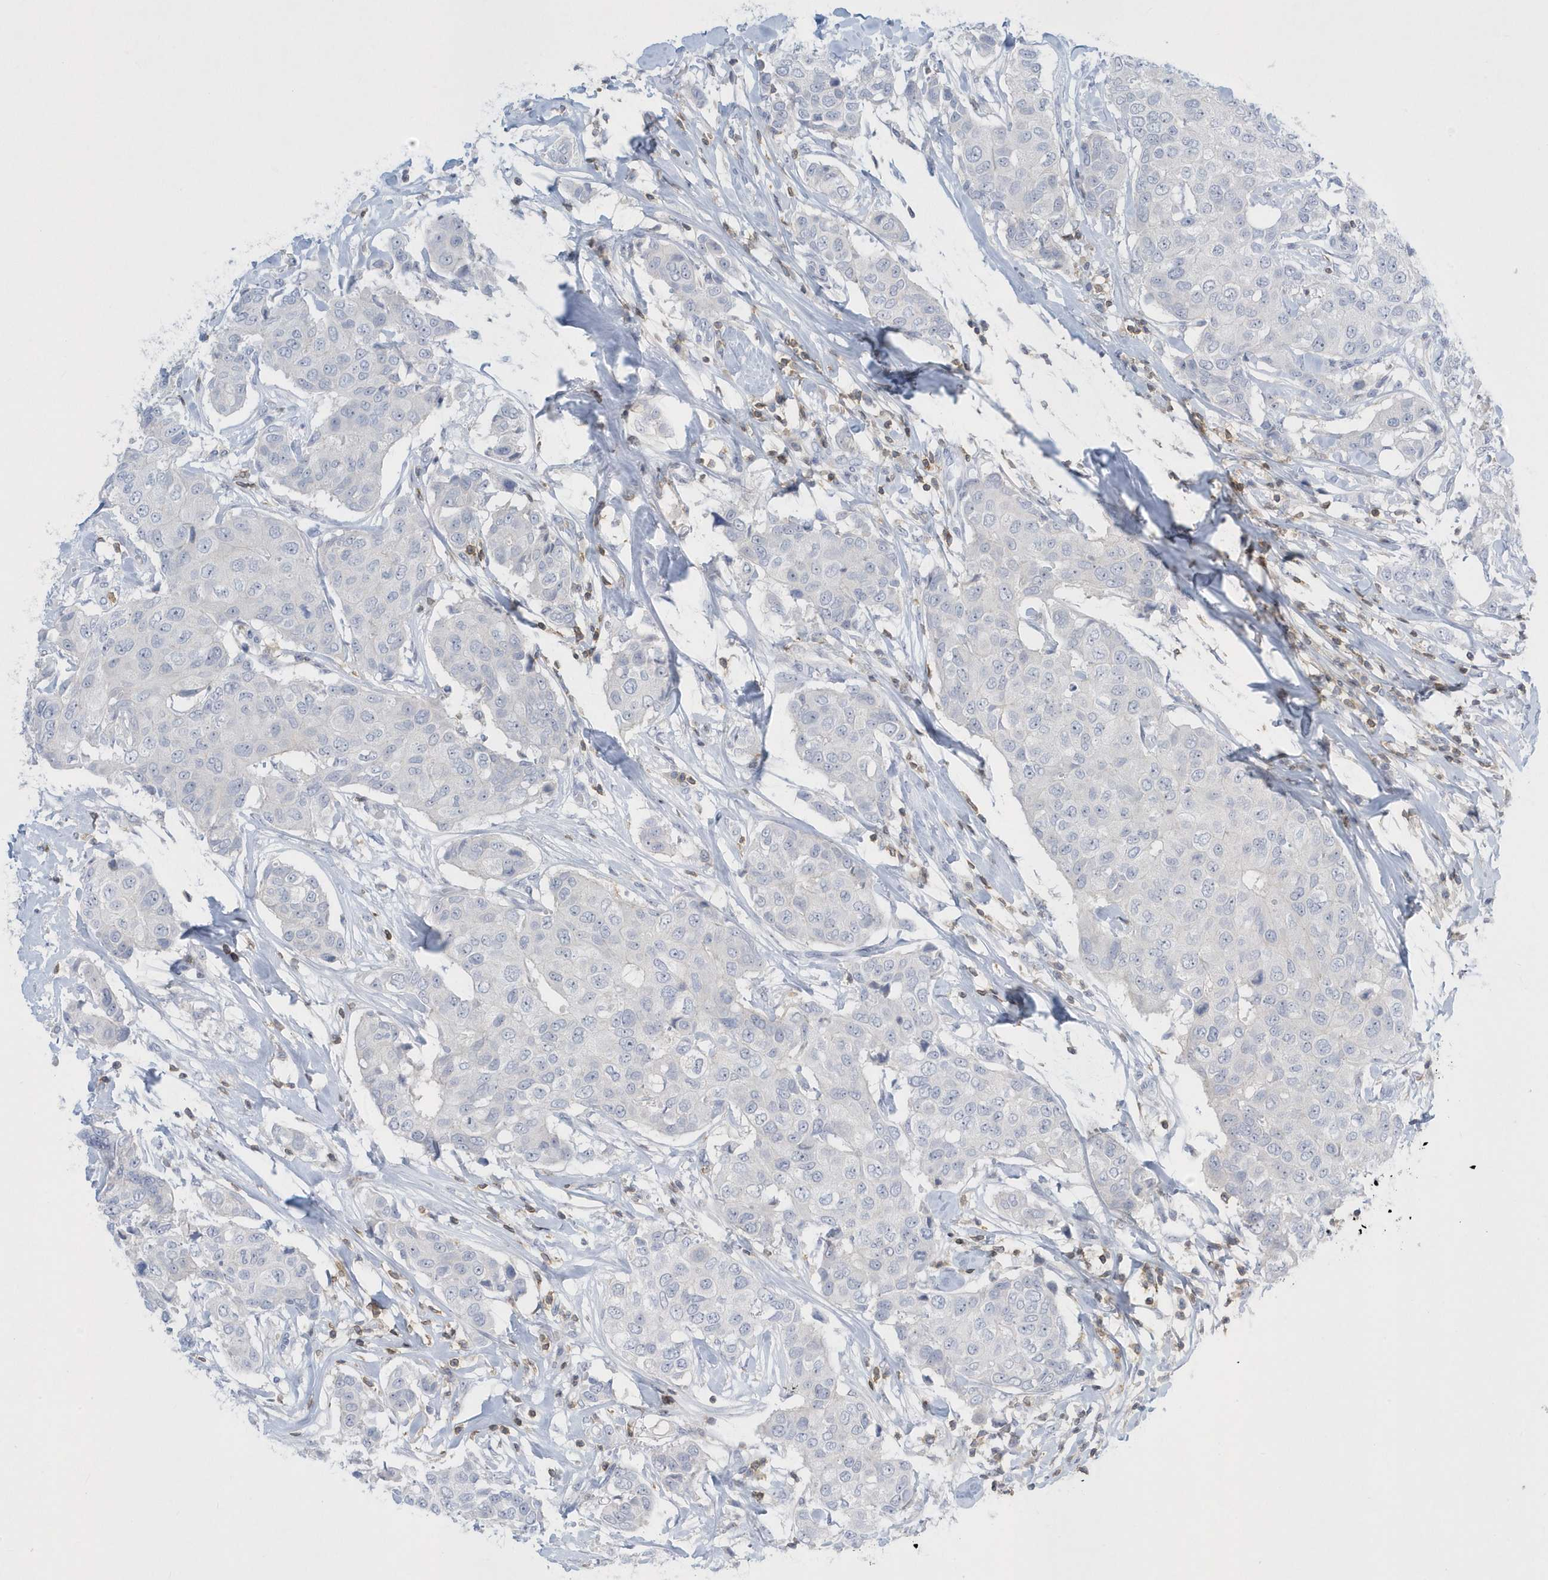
{"staining": {"intensity": "negative", "quantity": "none", "location": "none"}, "tissue": "breast cancer", "cell_type": "Tumor cells", "image_type": "cancer", "snomed": [{"axis": "morphology", "description": "Duct carcinoma"}, {"axis": "topography", "description": "Breast"}], "caption": "Breast cancer was stained to show a protein in brown. There is no significant expression in tumor cells.", "gene": "PSD4", "patient": {"sex": "female", "age": 80}}